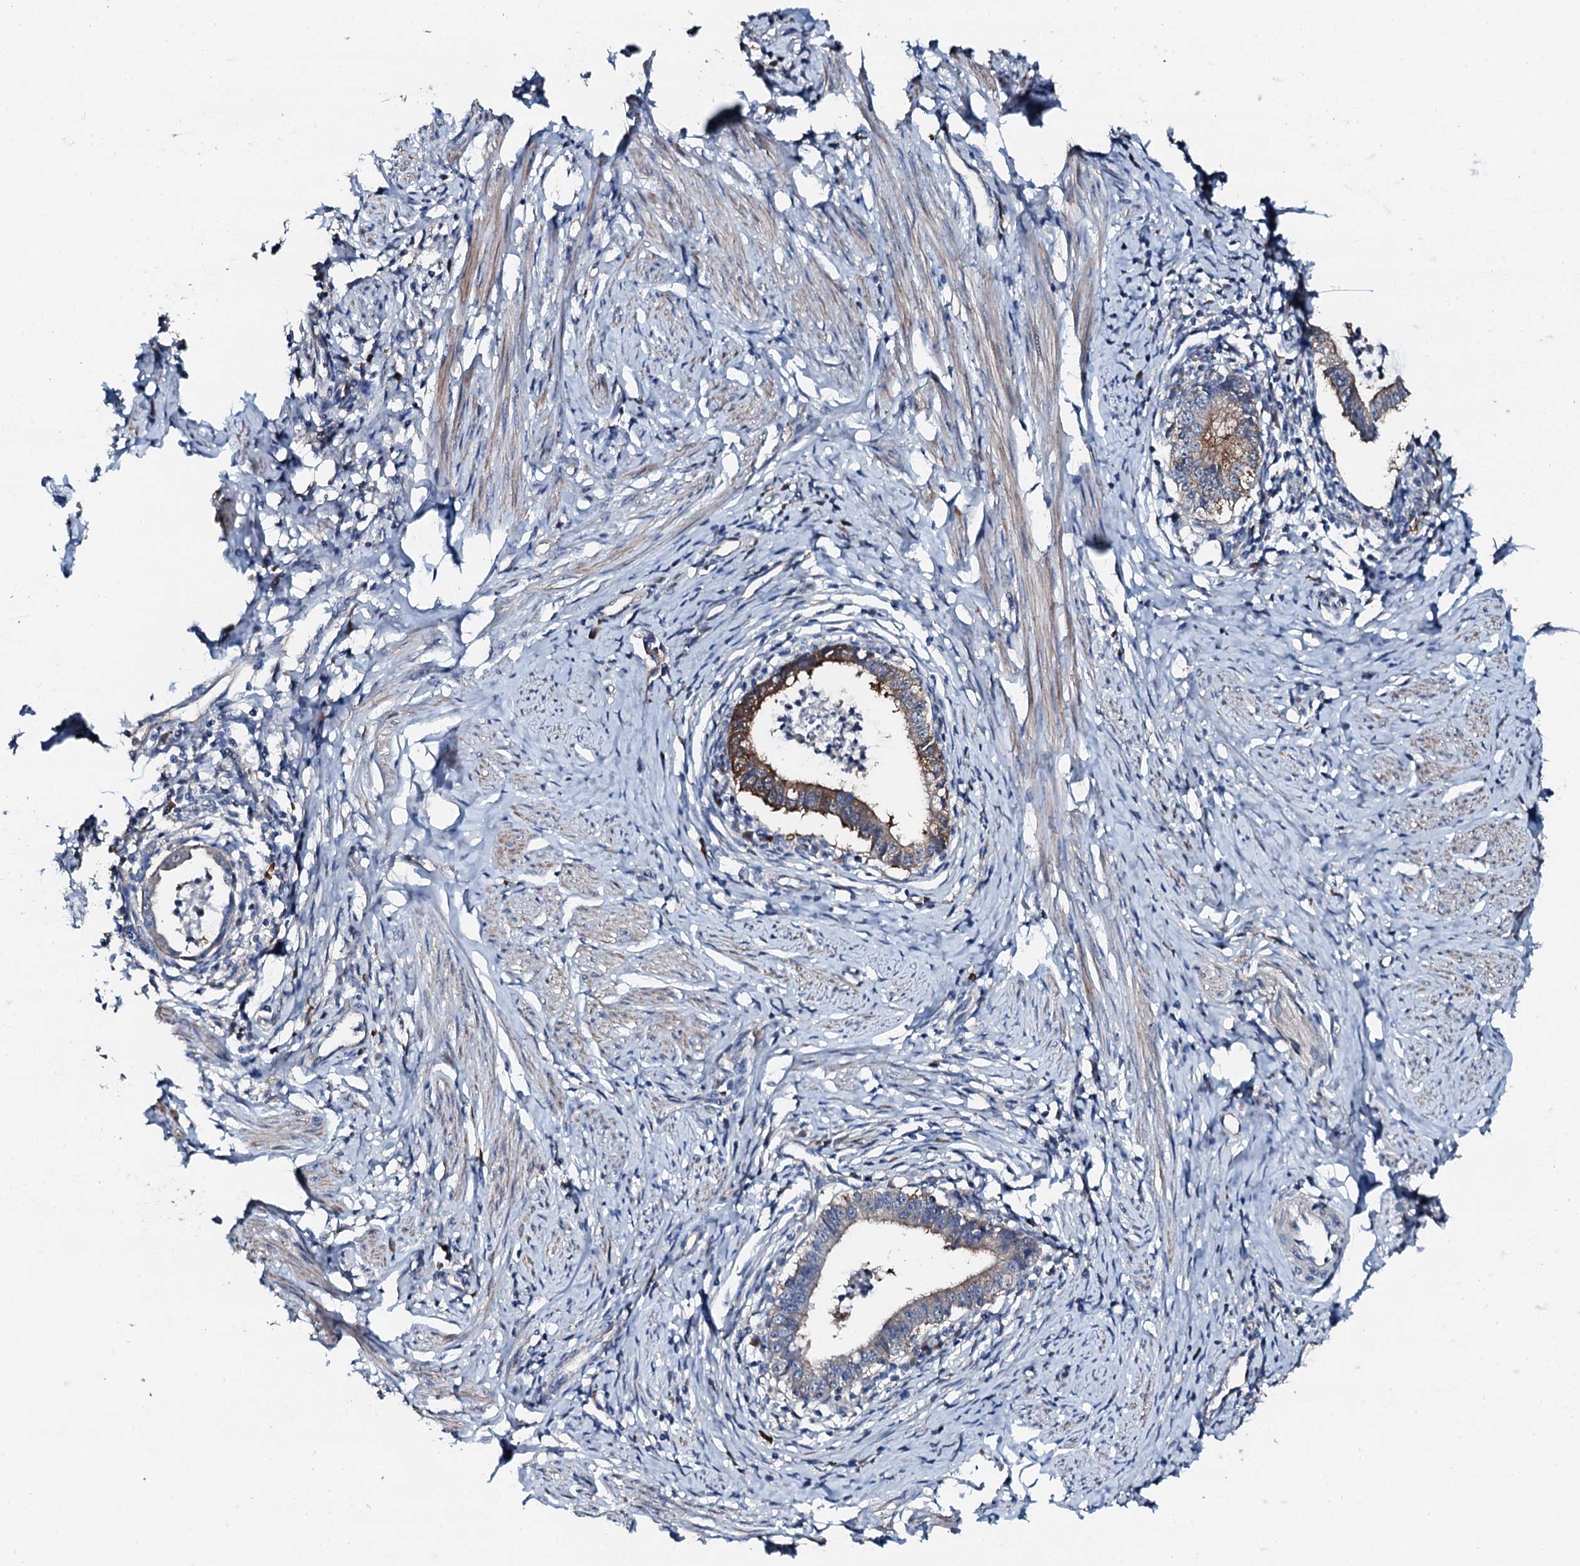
{"staining": {"intensity": "moderate", "quantity": "25%-75%", "location": "cytoplasmic/membranous"}, "tissue": "cervical cancer", "cell_type": "Tumor cells", "image_type": "cancer", "snomed": [{"axis": "morphology", "description": "Adenocarcinoma, NOS"}, {"axis": "topography", "description": "Cervix"}], "caption": "Protein staining of cervical adenocarcinoma tissue demonstrates moderate cytoplasmic/membranous positivity in approximately 25%-75% of tumor cells.", "gene": "GFOD2", "patient": {"sex": "female", "age": 36}}